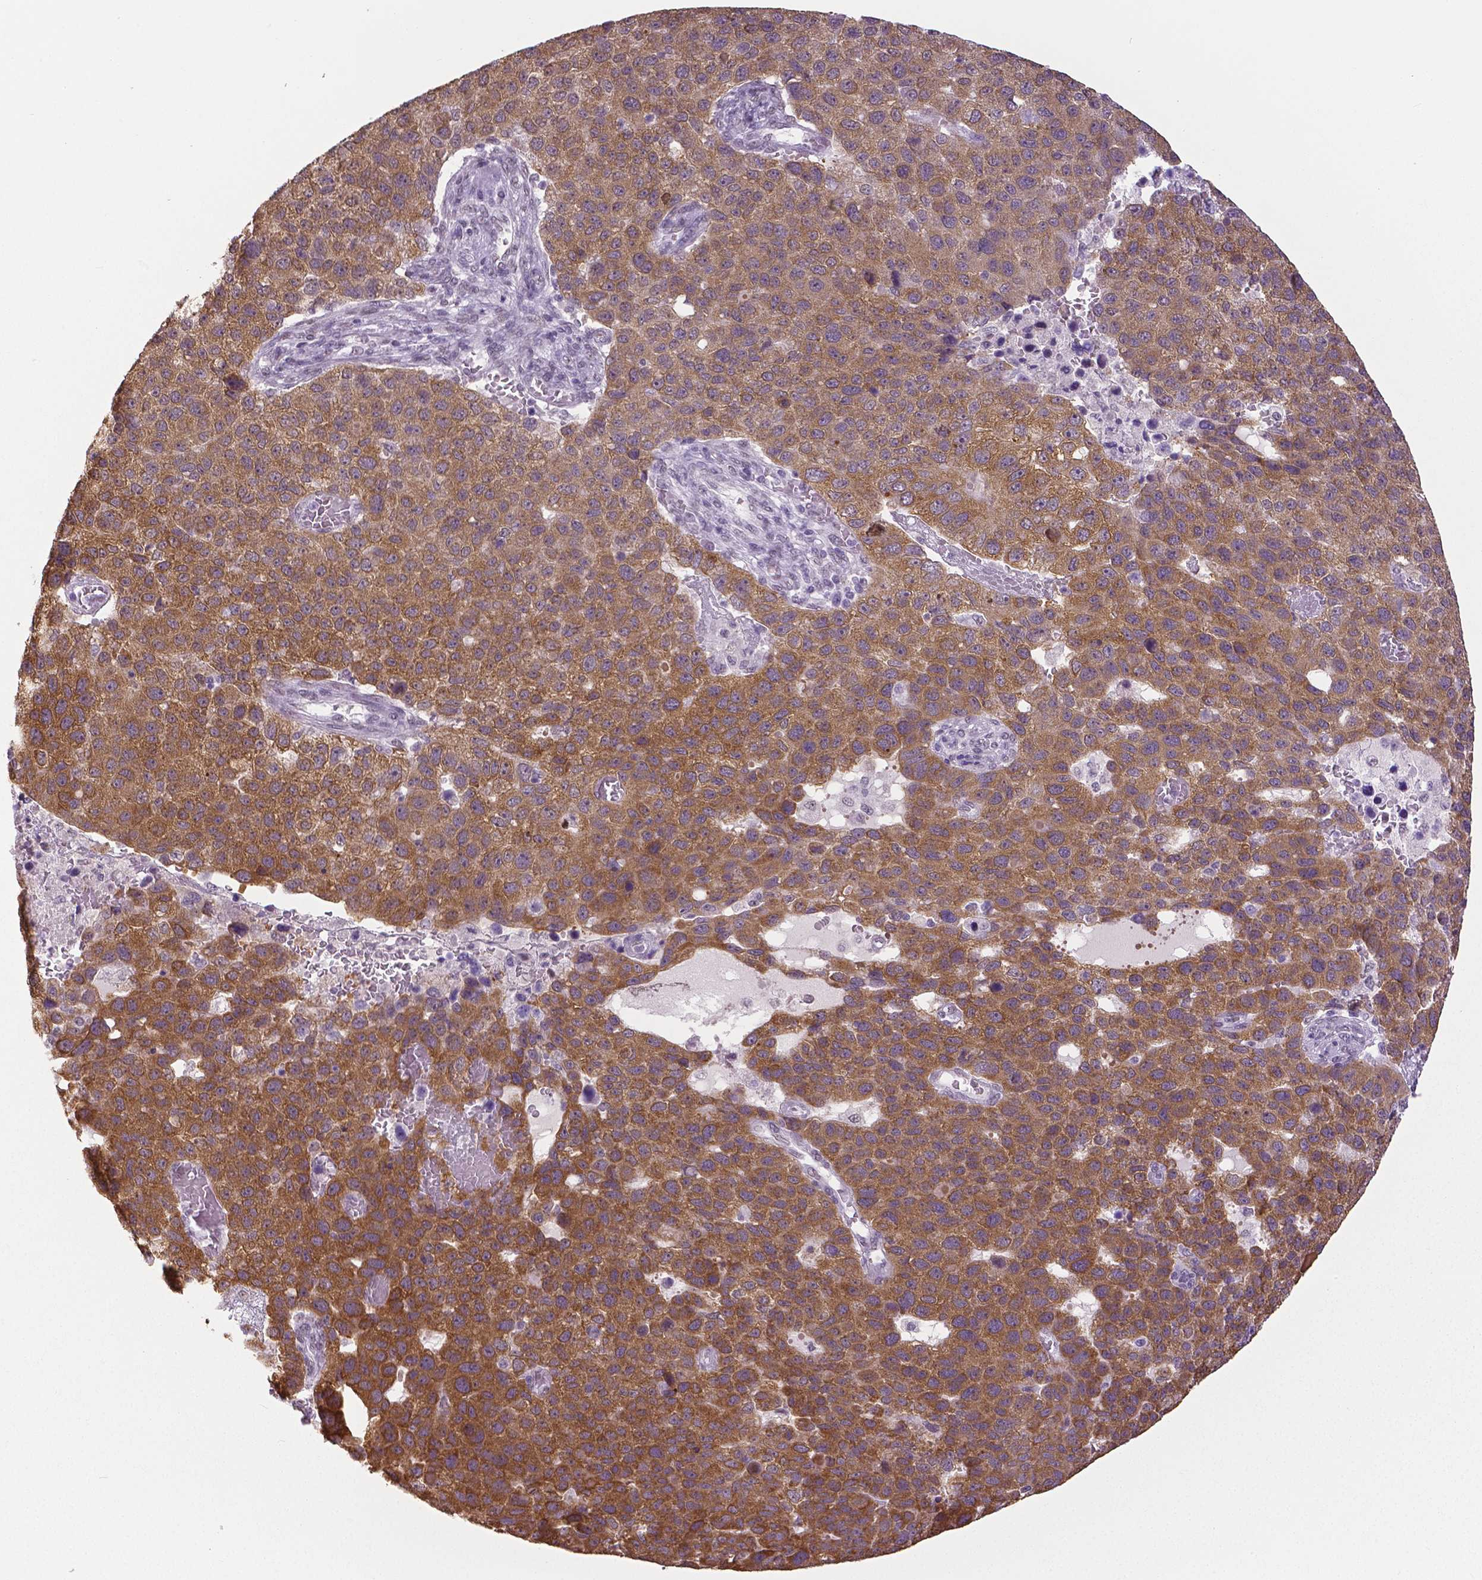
{"staining": {"intensity": "moderate", "quantity": ">75%", "location": "cytoplasmic/membranous"}, "tissue": "pancreatic cancer", "cell_type": "Tumor cells", "image_type": "cancer", "snomed": [{"axis": "morphology", "description": "Adenocarcinoma, NOS"}, {"axis": "topography", "description": "Pancreas"}], "caption": "The immunohistochemical stain shows moderate cytoplasmic/membranous expression in tumor cells of pancreatic adenocarcinoma tissue. Ihc stains the protein in brown and the nuclei are stained blue.", "gene": "IGF2BP1", "patient": {"sex": "female", "age": 61}}